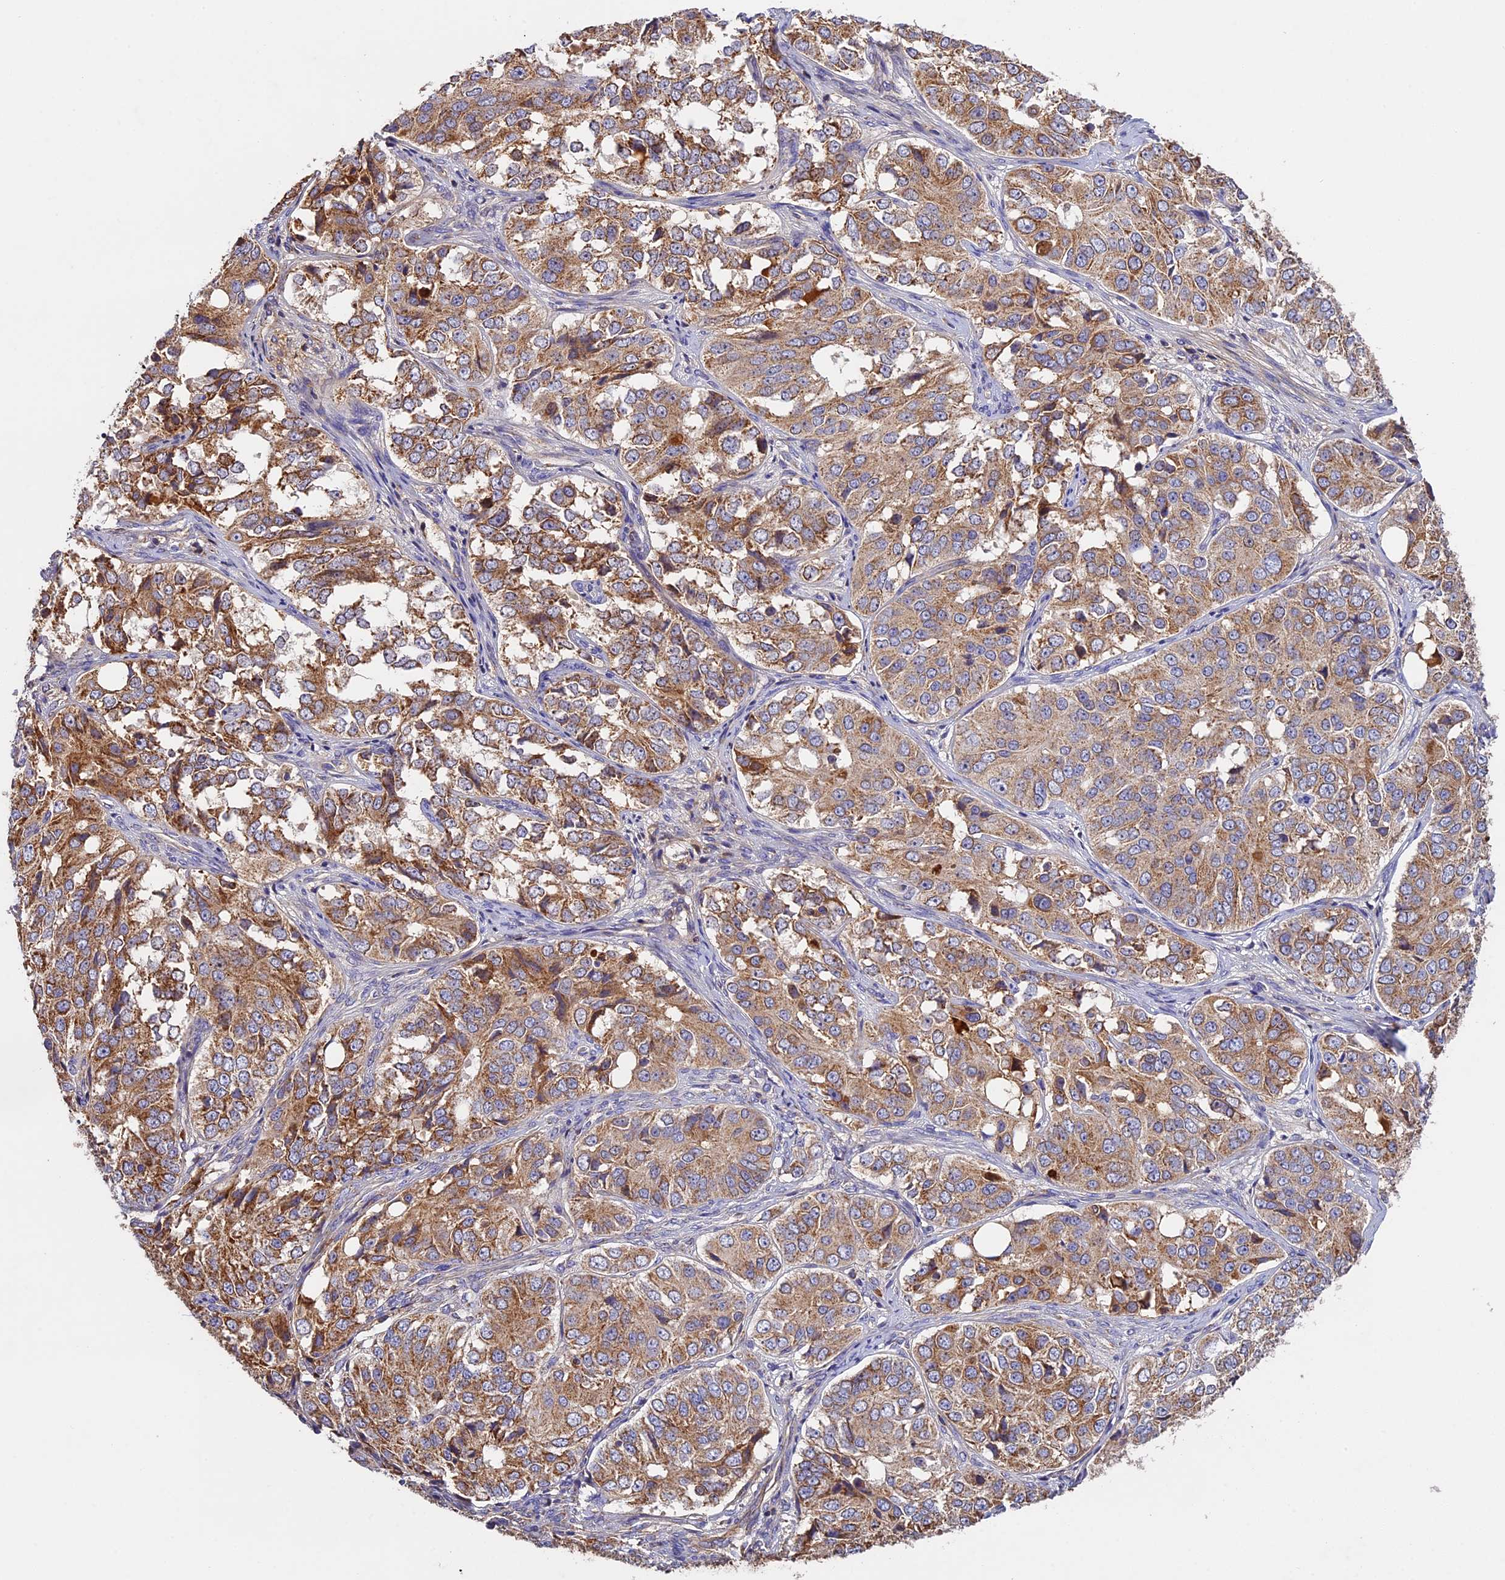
{"staining": {"intensity": "moderate", "quantity": ">75%", "location": "cytoplasmic/membranous"}, "tissue": "ovarian cancer", "cell_type": "Tumor cells", "image_type": "cancer", "snomed": [{"axis": "morphology", "description": "Carcinoma, endometroid"}, {"axis": "topography", "description": "Ovary"}], "caption": "Ovarian cancer (endometroid carcinoma) was stained to show a protein in brown. There is medium levels of moderate cytoplasmic/membranous staining in approximately >75% of tumor cells. (DAB (3,3'-diaminobenzidine) IHC, brown staining for protein, blue staining for nuclei).", "gene": "OCEL1", "patient": {"sex": "female", "age": 51}}